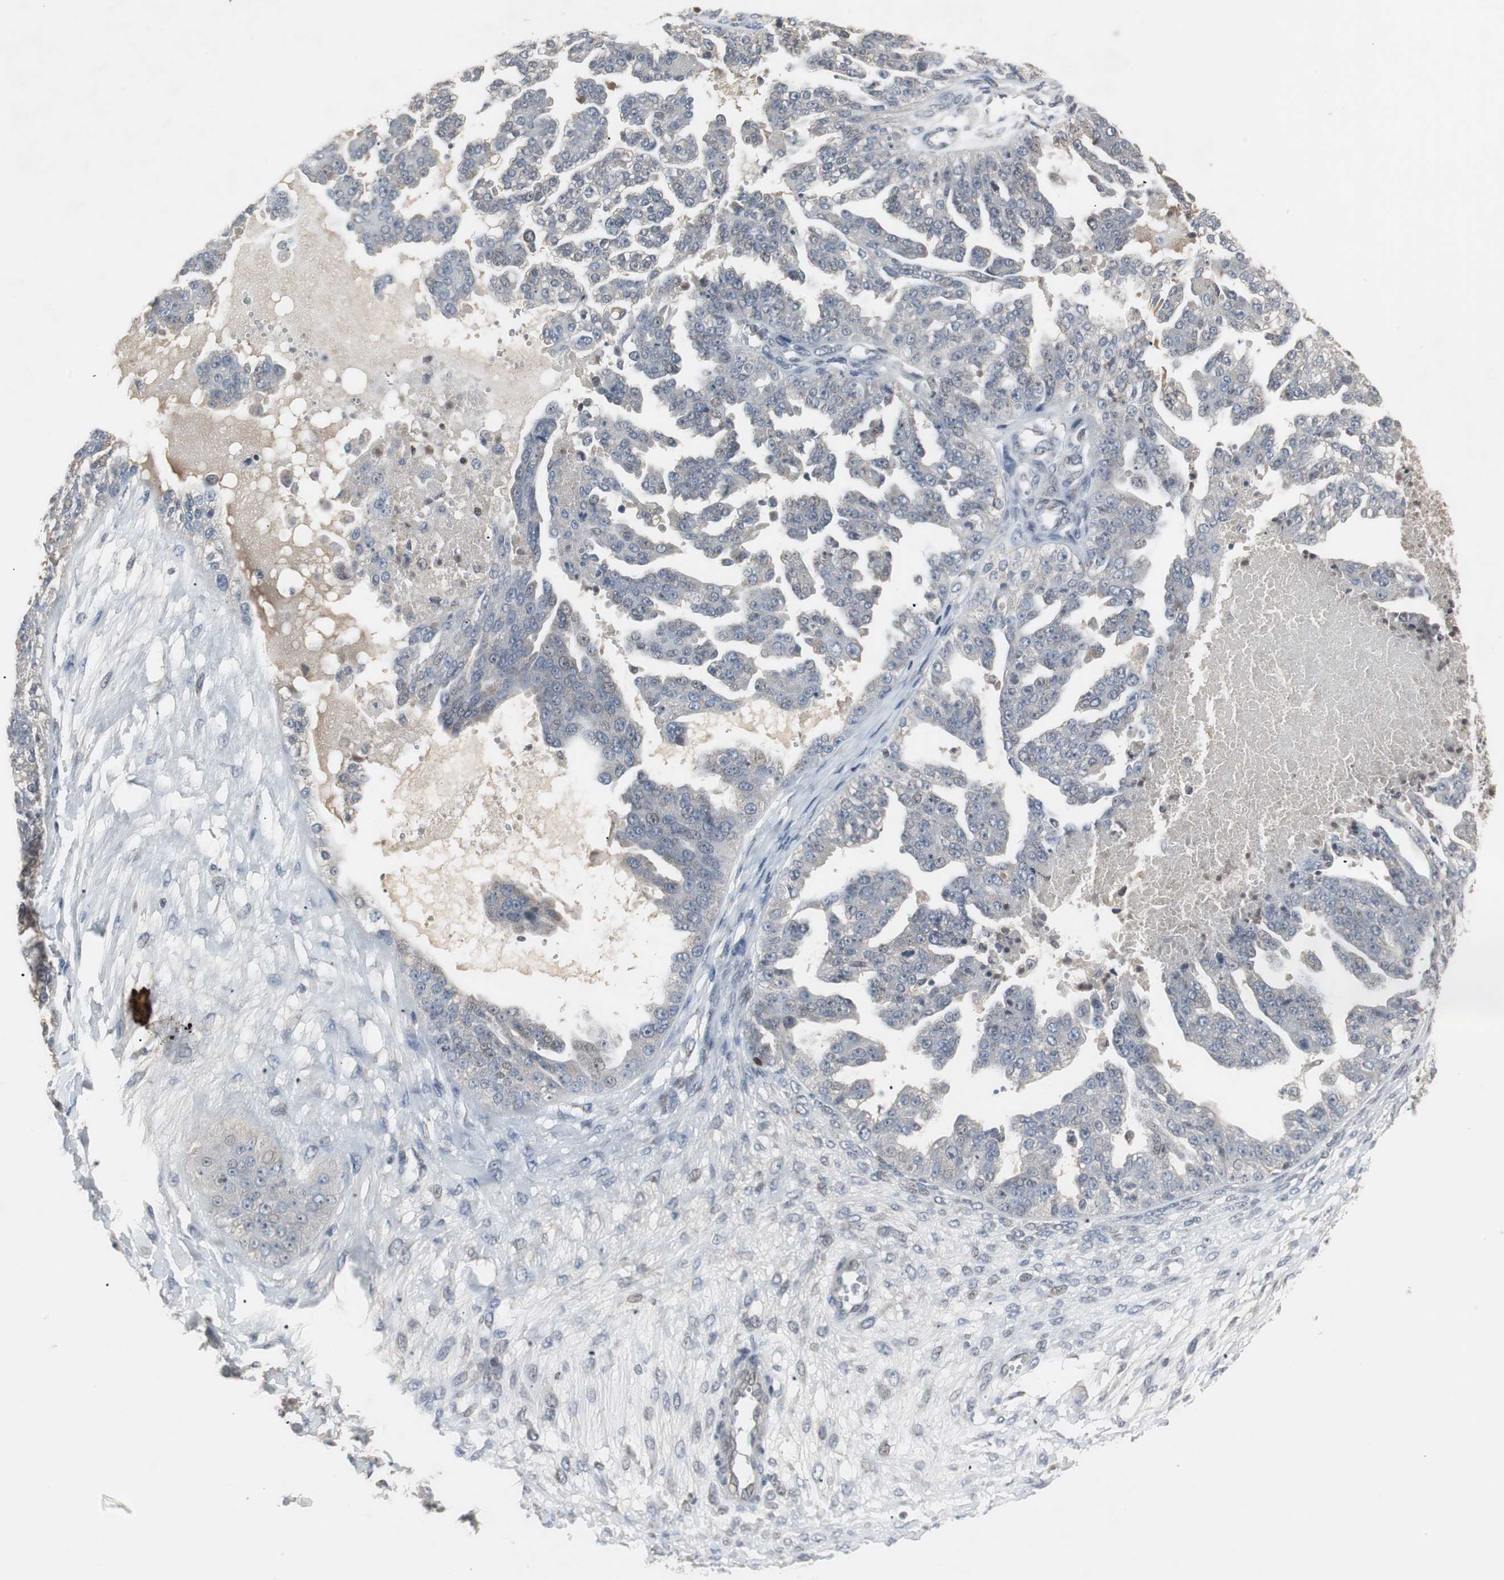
{"staining": {"intensity": "negative", "quantity": "none", "location": "none"}, "tissue": "ovarian cancer", "cell_type": "Tumor cells", "image_type": "cancer", "snomed": [{"axis": "morphology", "description": "Carcinoma, NOS"}, {"axis": "topography", "description": "Soft tissue"}, {"axis": "topography", "description": "Ovary"}], "caption": "Tumor cells show no significant protein staining in ovarian carcinoma.", "gene": "ZNF396", "patient": {"sex": "female", "age": 54}}